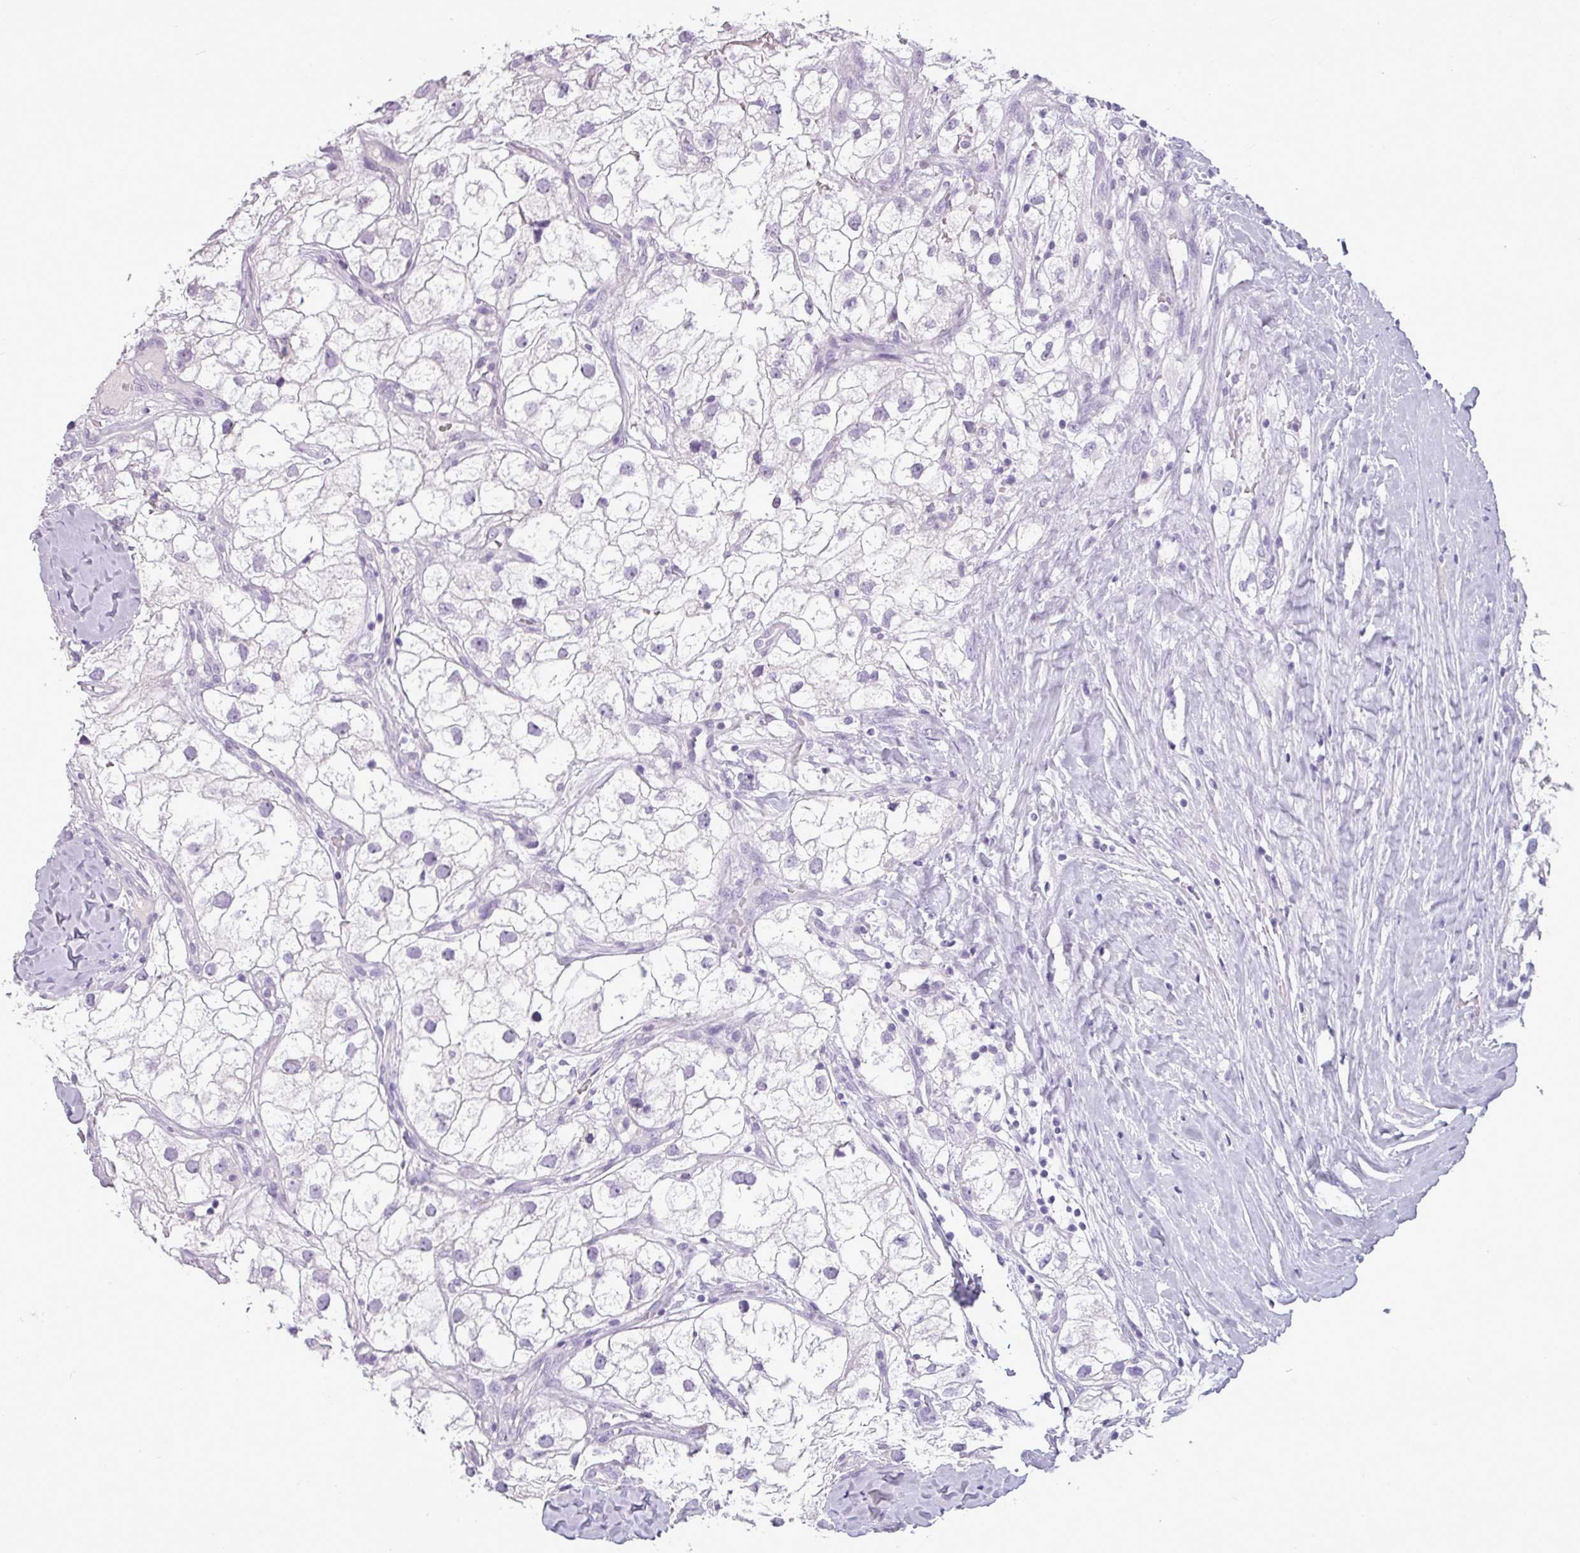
{"staining": {"intensity": "negative", "quantity": "none", "location": "none"}, "tissue": "renal cancer", "cell_type": "Tumor cells", "image_type": "cancer", "snomed": [{"axis": "morphology", "description": "Adenocarcinoma, NOS"}, {"axis": "topography", "description": "Kidney"}], "caption": "Immunohistochemistry (IHC) of human renal adenocarcinoma exhibits no staining in tumor cells.", "gene": "TMEM91", "patient": {"sex": "male", "age": 59}}